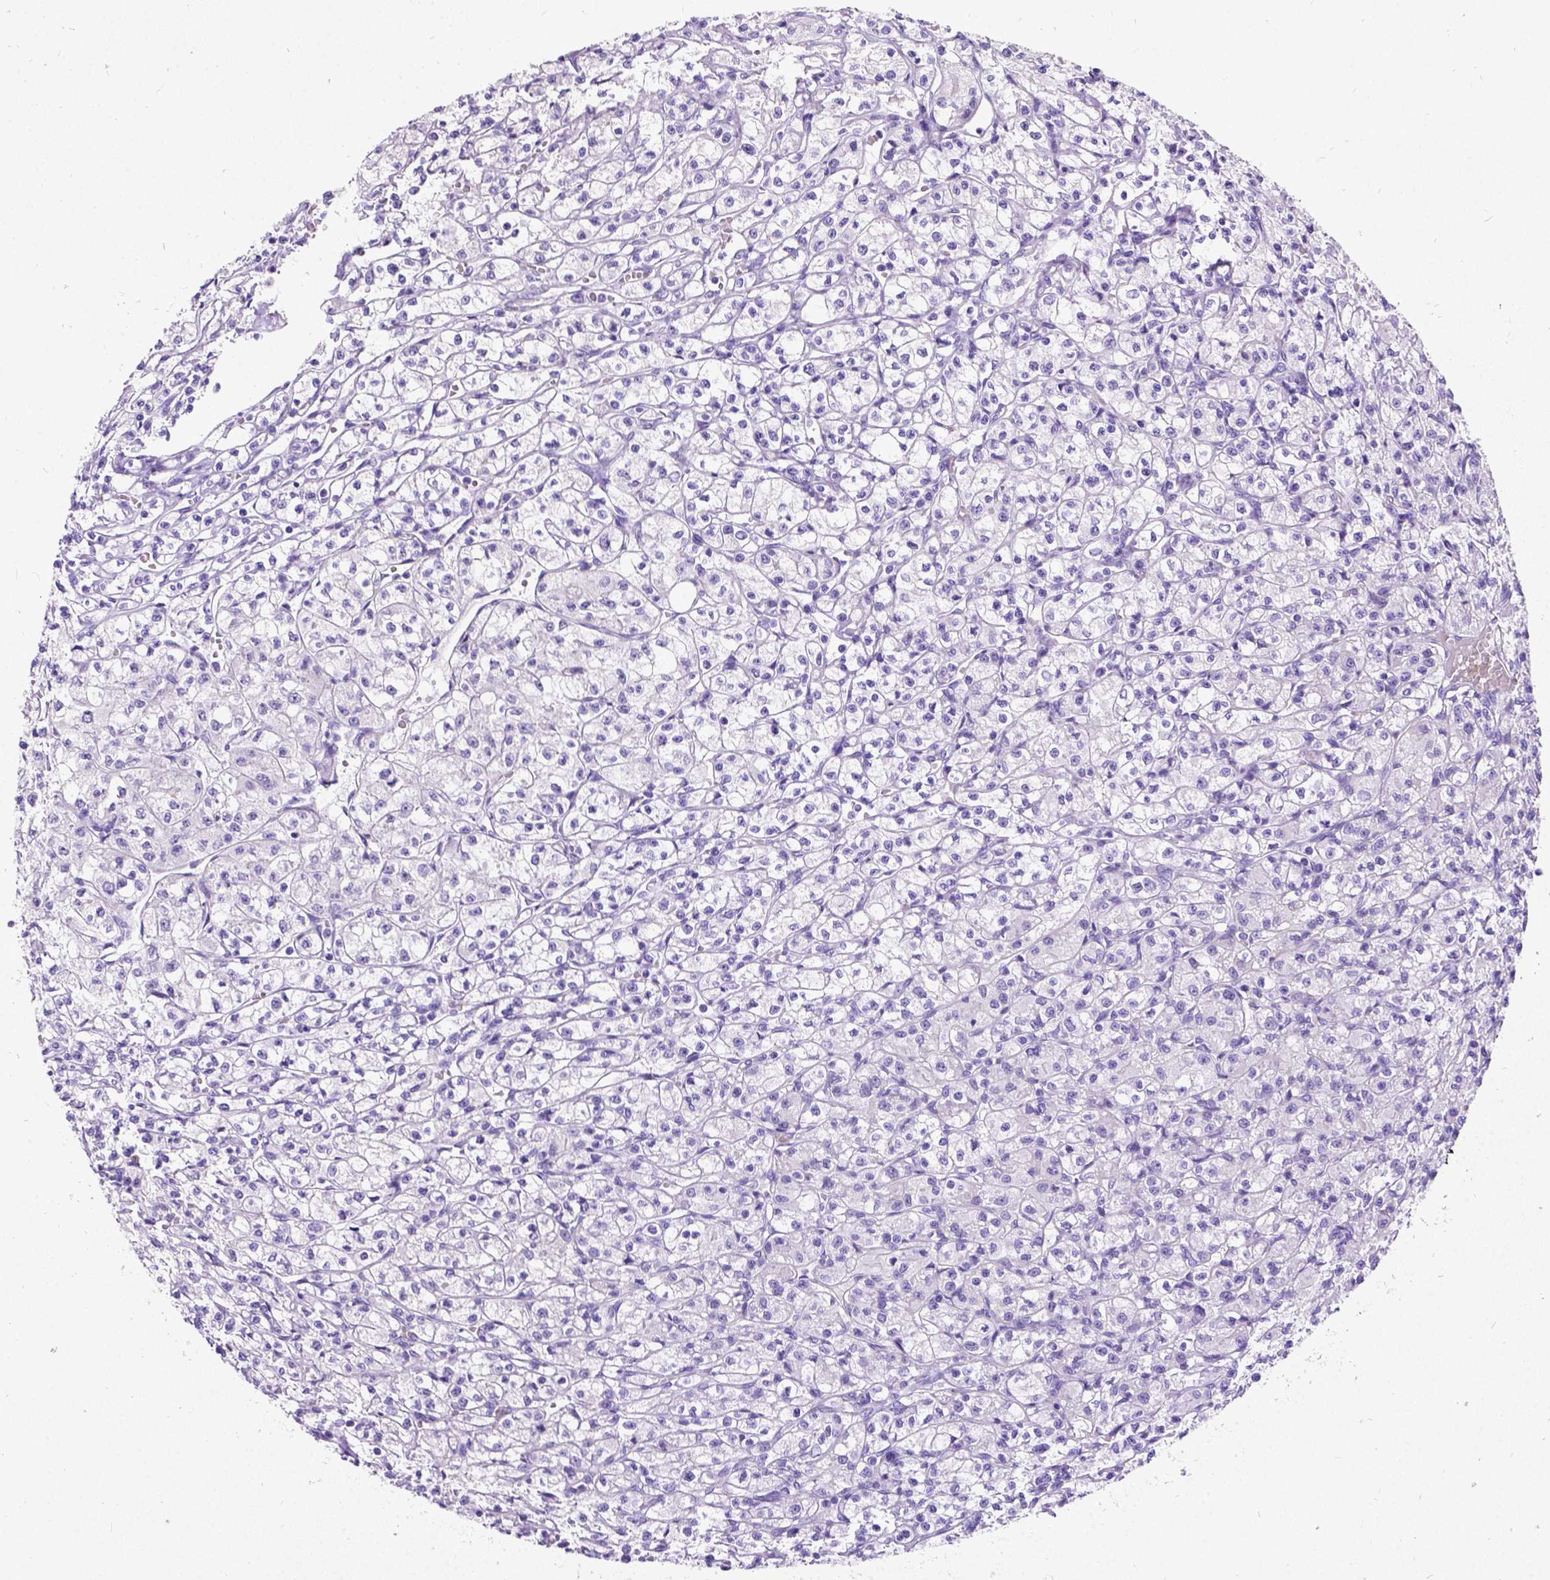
{"staining": {"intensity": "negative", "quantity": "none", "location": "none"}, "tissue": "renal cancer", "cell_type": "Tumor cells", "image_type": "cancer", "snomed": [{"axis": "morphology", "description": "Adenocarcinoma, NOS"}, {"axis": "topography", "description": "Kidney"}], "caption": "This photomicrograph is of renal cancer stained with immunohistochemistry to label a protein in brown with the nuclei are counter-stained blue. There is no positivity in tumor cells.", "gene": "NEUROD4", "patient": {"sex": "female", "age": 70}}